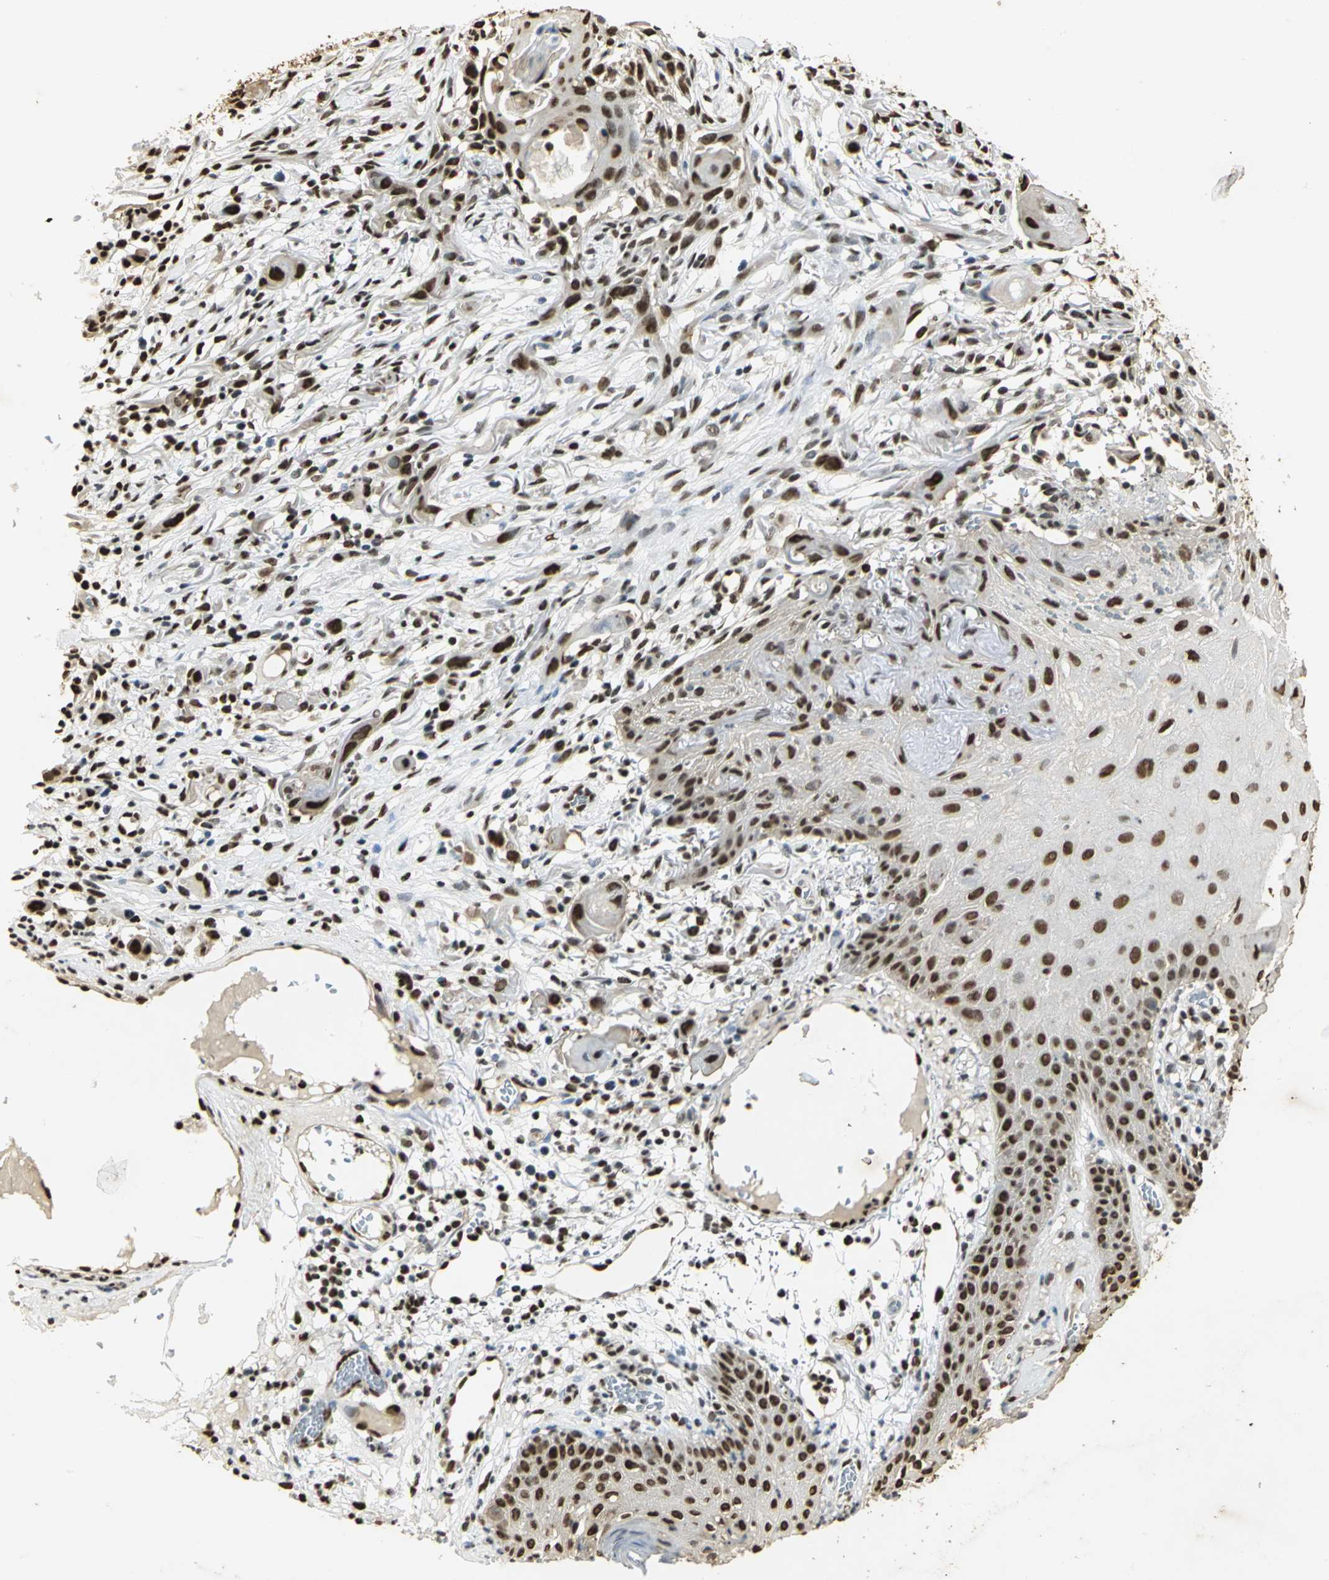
{"staining": {"intensity": "strong", "quantity": ">75%", "location": "nuclear"}, "tissue": "skin cancer", "cell_type": "Tumor cells", "image_type": "cancer", "snomed": [{"axis": "morphology", "description": "Normal tissue, NOS"}, {"axis": "morphology", "description": "Squamous cell carcinoma, NOS"}, {"axis": "topography", "description": "Skin"}], "caption": "Squamous cell carcinoma (skin) was stained to show a protein in brown. There is high levels of strong nuclear expression in approximately >75% of tumor cells. Using DAB (3,3'-diaminobenzidine) (brown) and hematoxylin (blue) stains, captured at high magnification using brightfield microscopy.", "gene": "SET", "patient": {"sex": "female", "age": 59}}